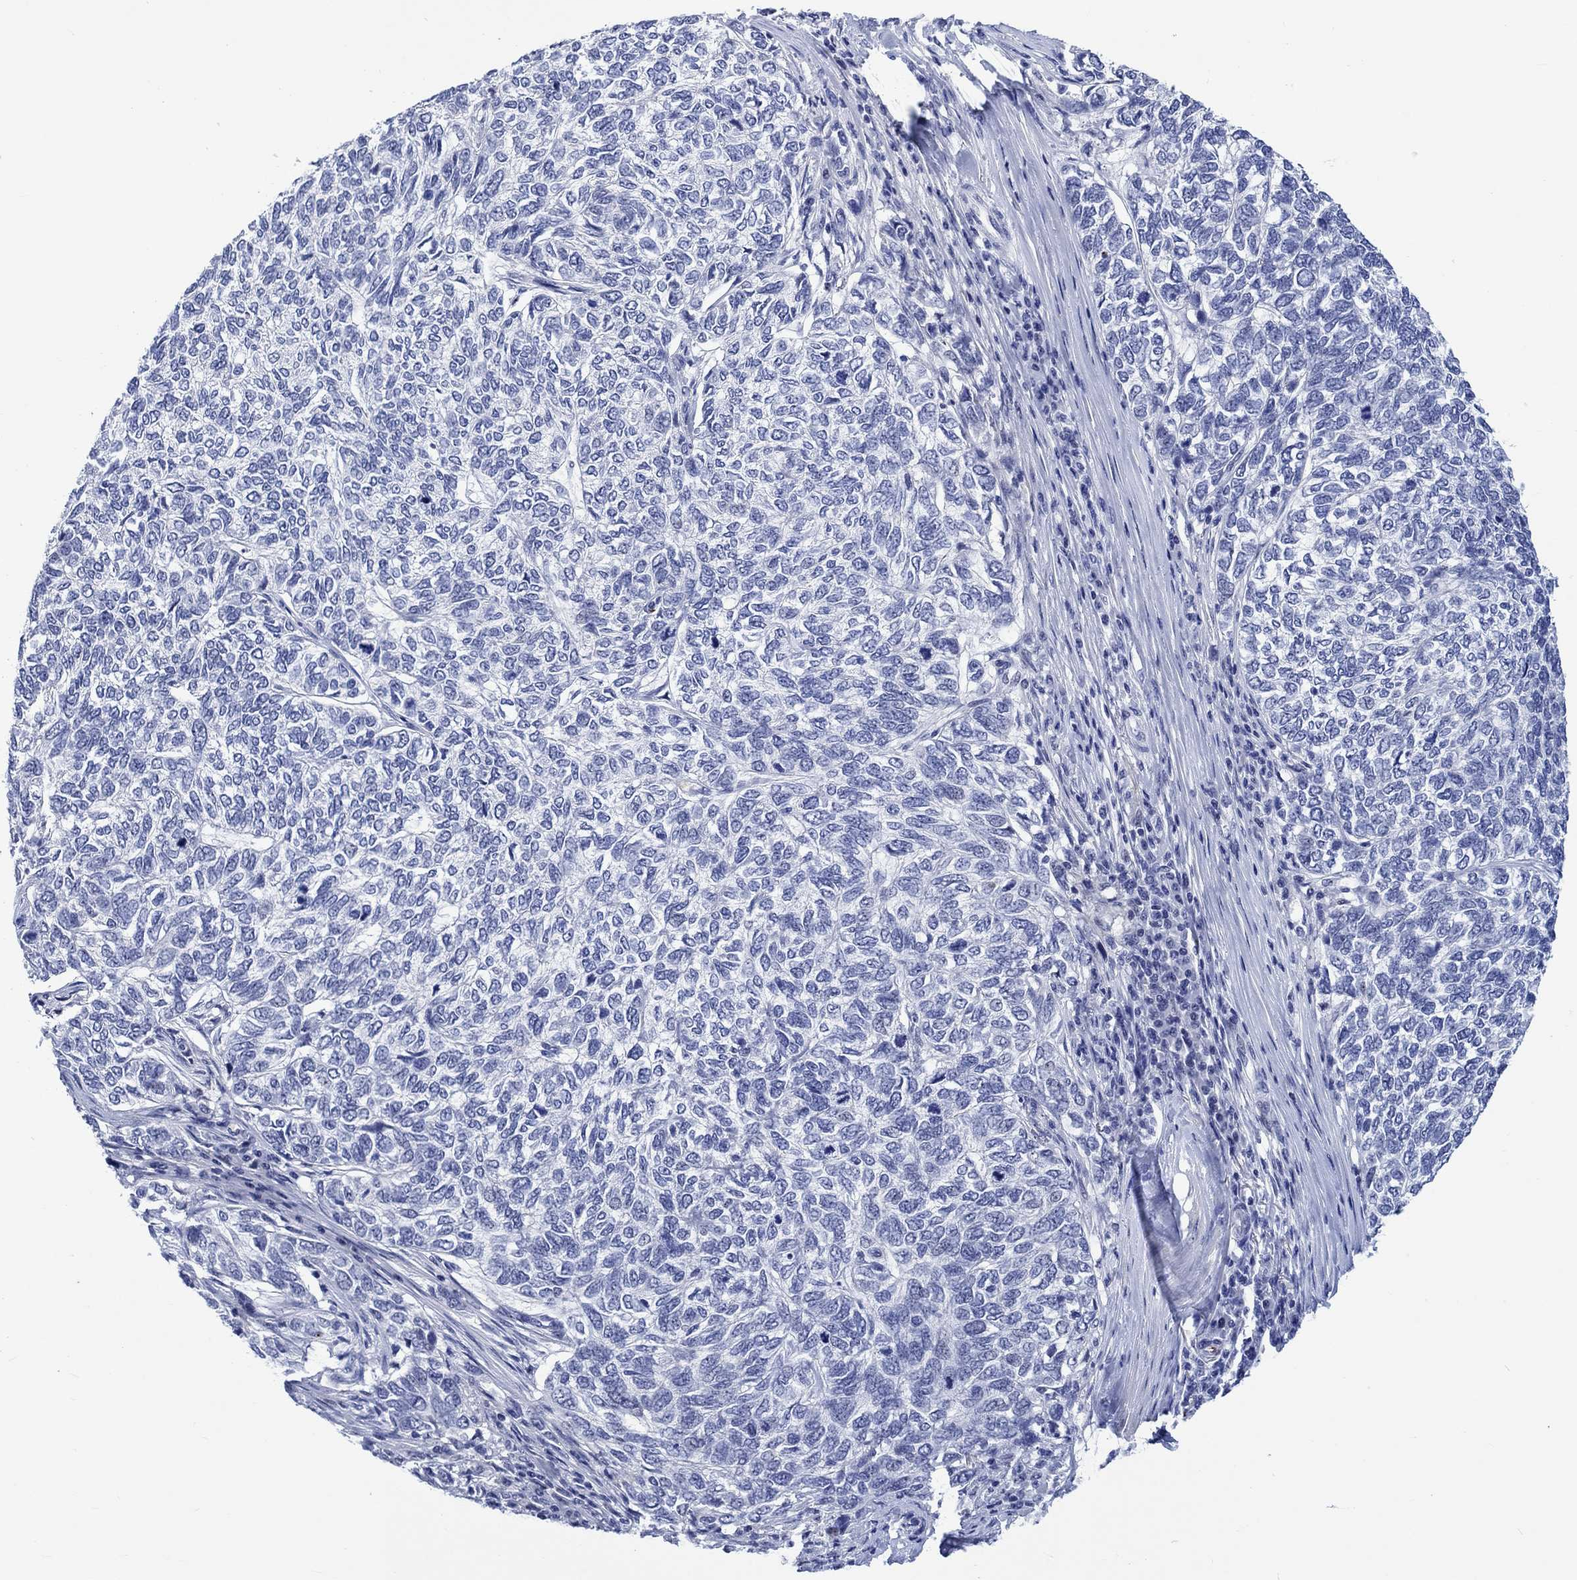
{"staining": {"intensity": "negative", "quantity": "none", "location": "none"}, "tissue": "skin cancer", "cell_type": "Tumor cells", "image_type": "cancer", "snomed": [{"axis": "morphology", "description": "Basal cell carcinoma"}, {"axis": "topography", "description": "Skin"}], "caption": "Skin basal cell carcinoma was stained to show a protein in brown. There is no significant staining in tumor cells.", "gene": "ZNF446", "patient": {"sex": "female", "age": 65}}